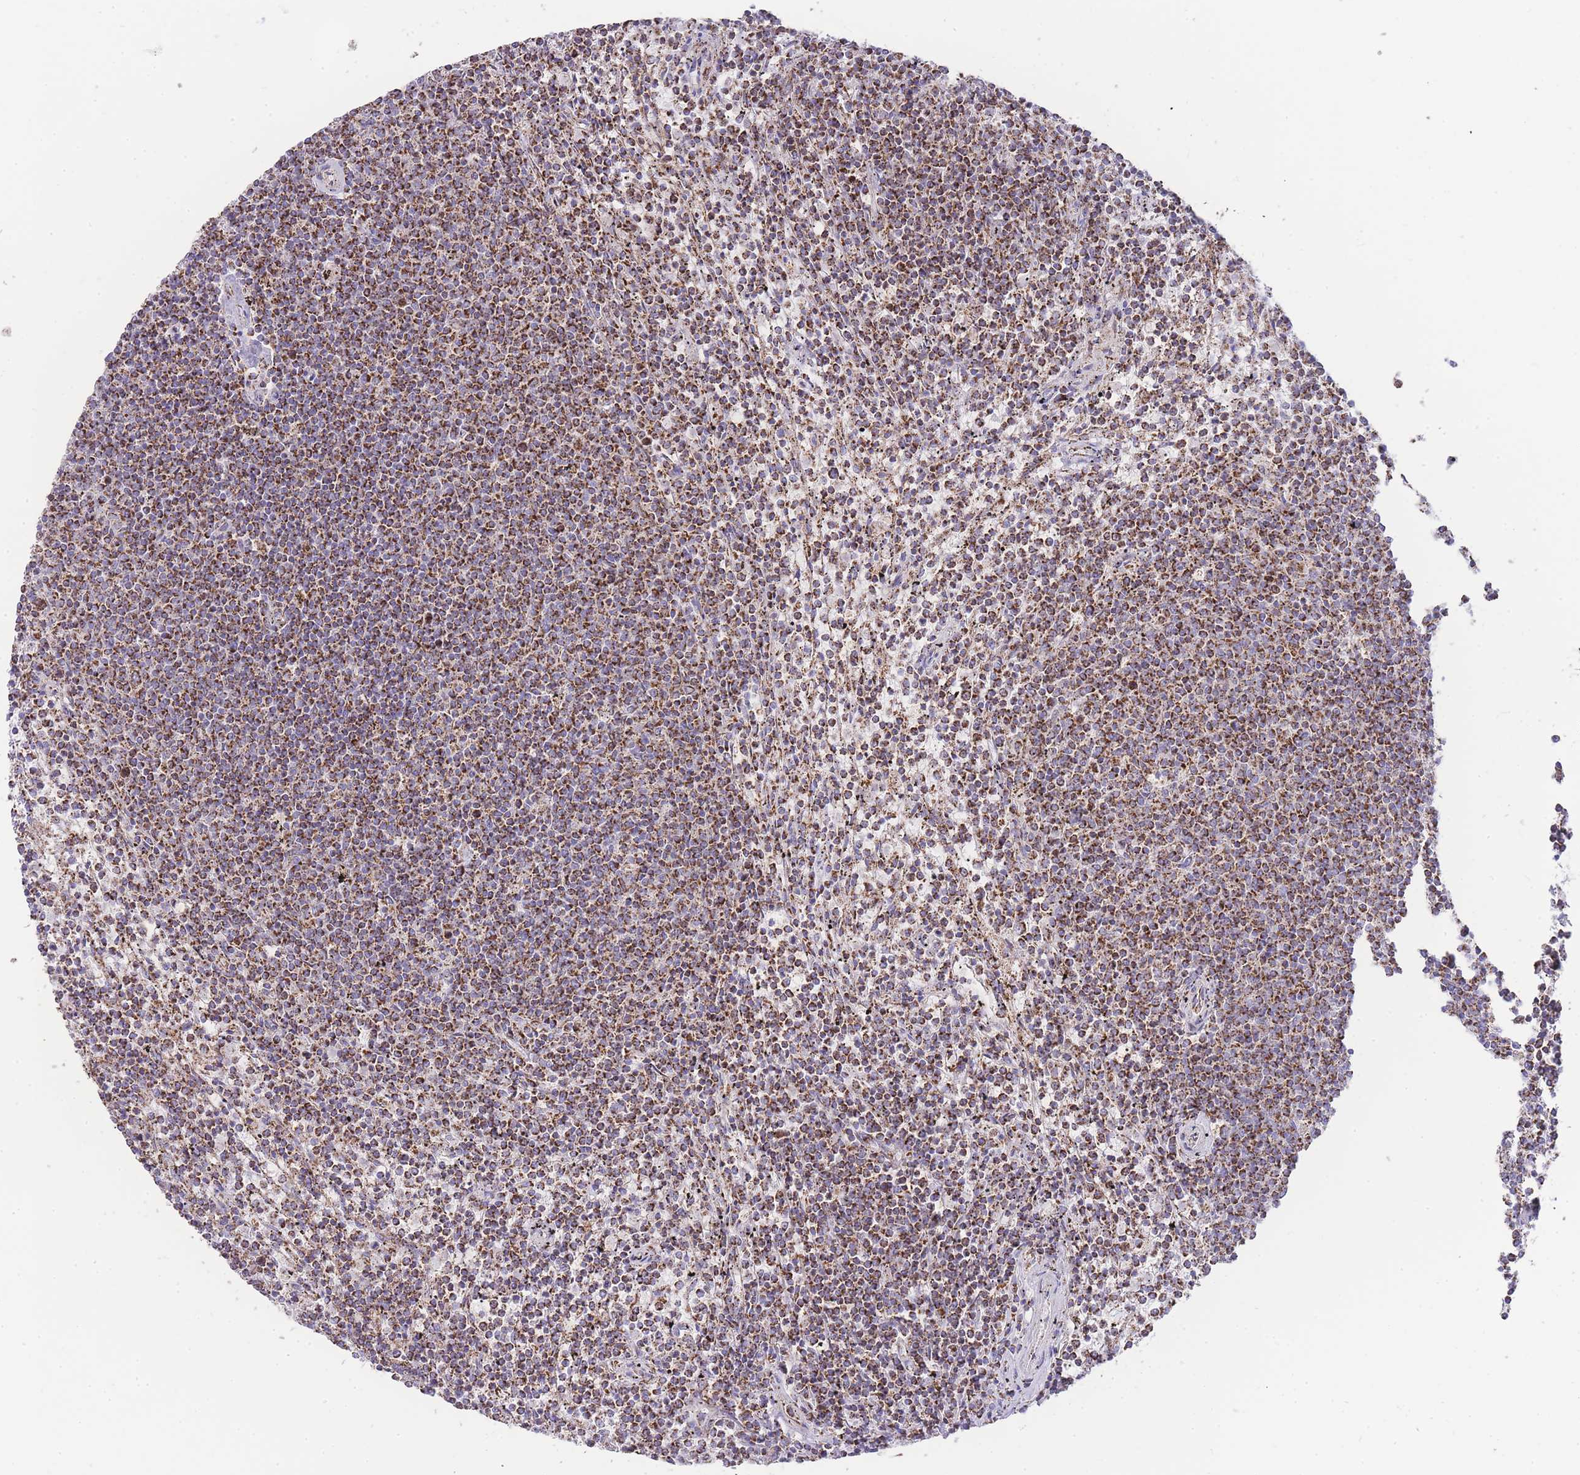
{"staining": {"intensity": "moderate", "quantity": ">75%", "location": "cytoplasmic/membranous"}, "tissue": "lymphoma", "cell_type": "Tumor cells", "image_type": "cancer", "snomed": [{"axis": "morphology", "description": "Malignant lymphoma, non-Hodgkin's type, Low grade"}, {"axis": "topography", "description": "Spleen"}], "caption": "Low-grade malignant lymphoma, non-Hodgkin's type tissue displays moderate cytoplasmic/membranous expression in about >75% of tumor cells", "gene": "GSTM1", "patient": {"sex": "female", "age": 50}}